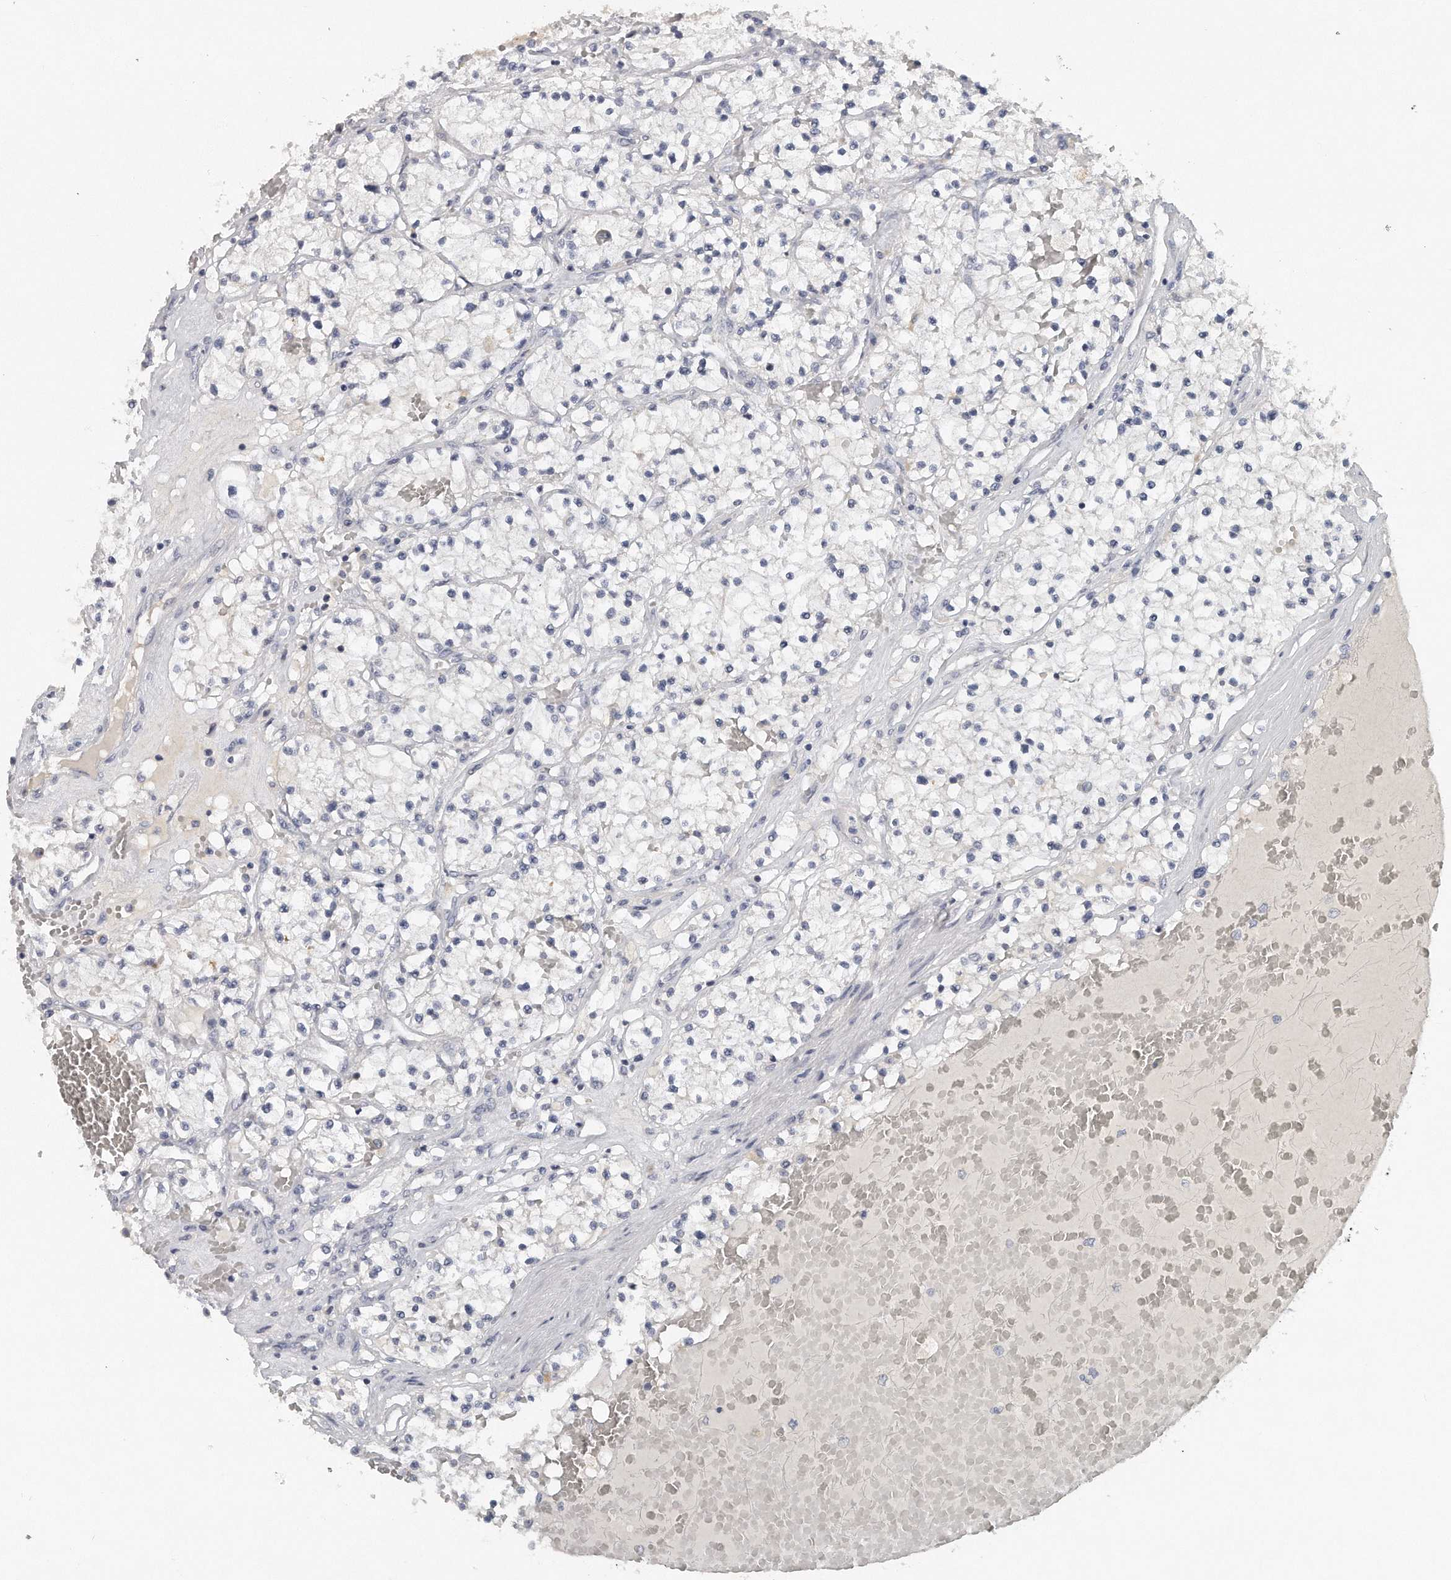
{"staining": {"intensity": "negative", "quantity": "none", "location": "none"}, "tissue": "renal cancer", "cell_type": "Tumor cells", "image_type": "cancer", "snomed": [{"axis": "morphology", "description": "Normal tissue, NOS"}, {"axis": "morphology", "description": "Adenocarcinoma, NOS"}, {"axis": "topography", "description": "Kidney"}], "caption": "A histopathology image of human adenocarcinoma (renal) is negative for staining in tumor cells.", "gene": "TRAPPC14", "patient": {"sex": "male", "age": 68}}